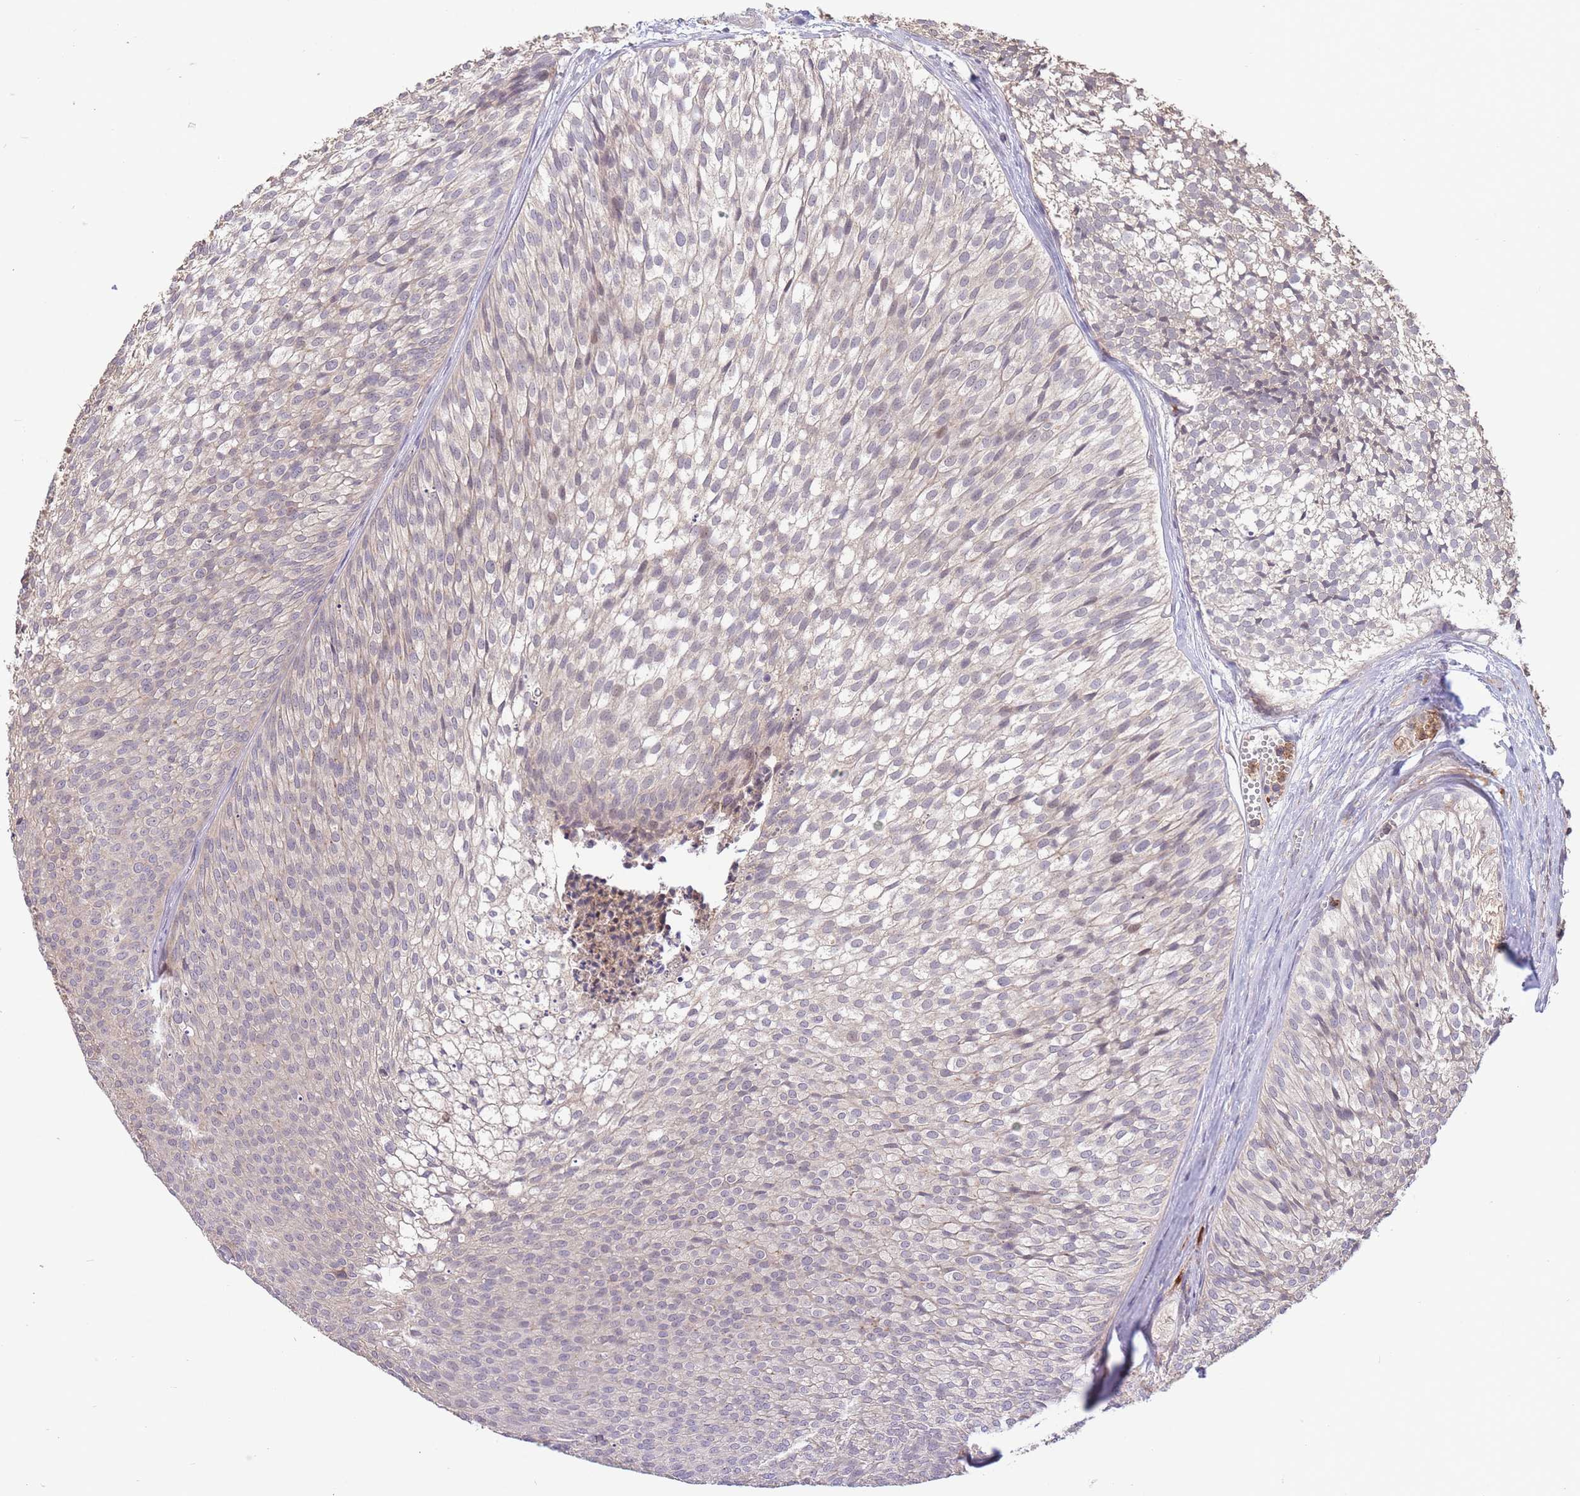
{"staining": {"intensity": "negative", "quantity": "none", "location": "none"}, "tissue": "urothelial cancer", "cell_type": "Tumor cells", "image_type": "cancer", "snomed": [{"axis": "morphology", "description": "Urothelial carcinoma, Low grade"}, {"axis": "topography", "description": "Urinary bladder"}], "caption": "Human urothelial carcinoma (low-grade) stained for a protein using immunohistochemistry (IHC) exhibits no staining in tumor cells.", "gene": "ZNF304", "patient": {"sex": "male", "age": 91}}